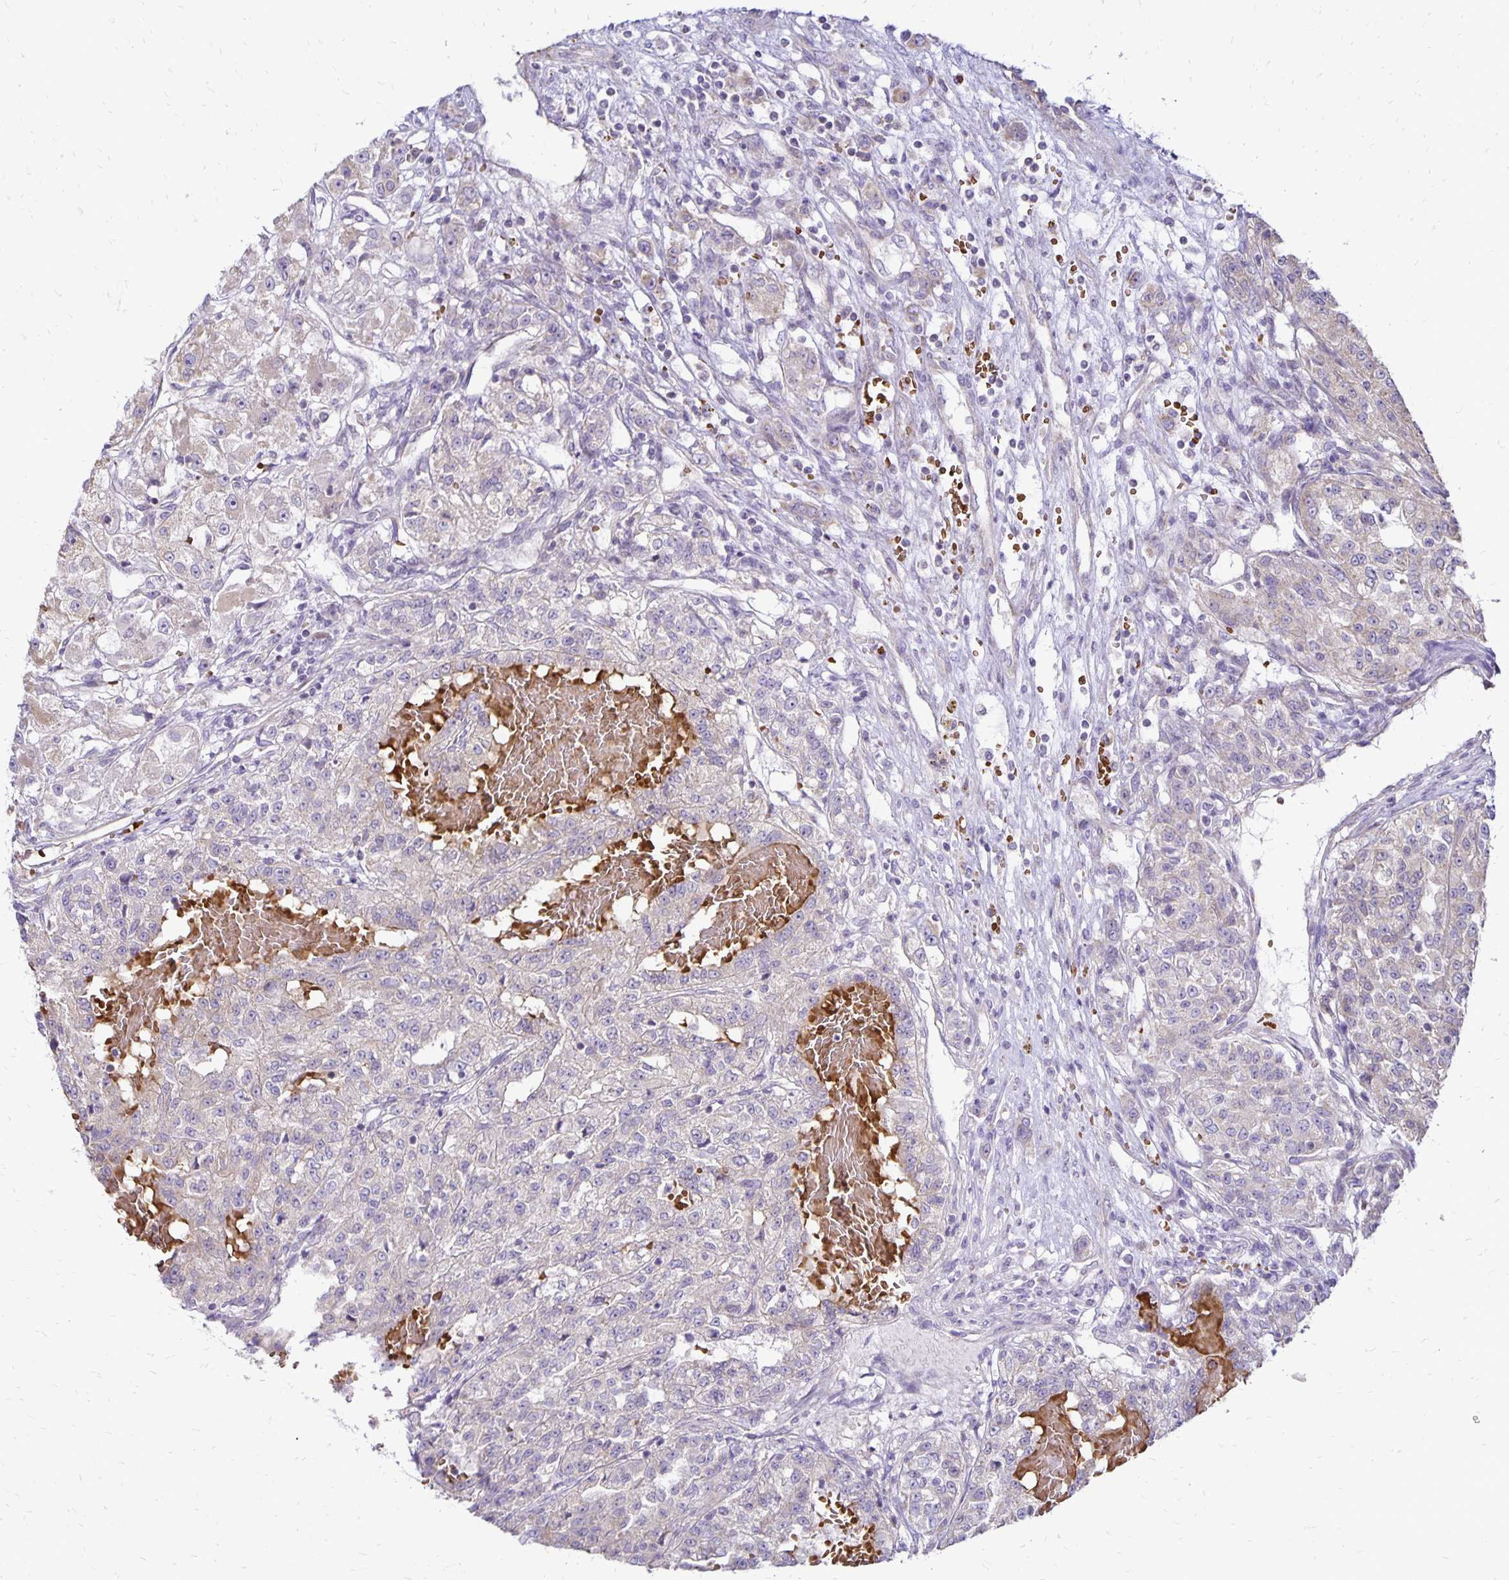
{"staining": {"intensity": "negative", "quantity": "none", "location": "none"}, "tissue": "renal cancer", "cell_type": "Tumor cells", "image_type": "cancer", "snomed": [{"axis": "morphology", "description": "Adenocarcinoma, NOS"}, {"axis": "topography", "description": "Kidney"}], "caption": "Immunohistochemical staining of human renal adenocarcinoma shows no significant expression in tumor cells. (Brightfield microscopy of DAB (3,3'-diaminobenzidine) IHC at high magnification).", "gene": "FN3K", "patient": {"sex": "female", "age": 63}}